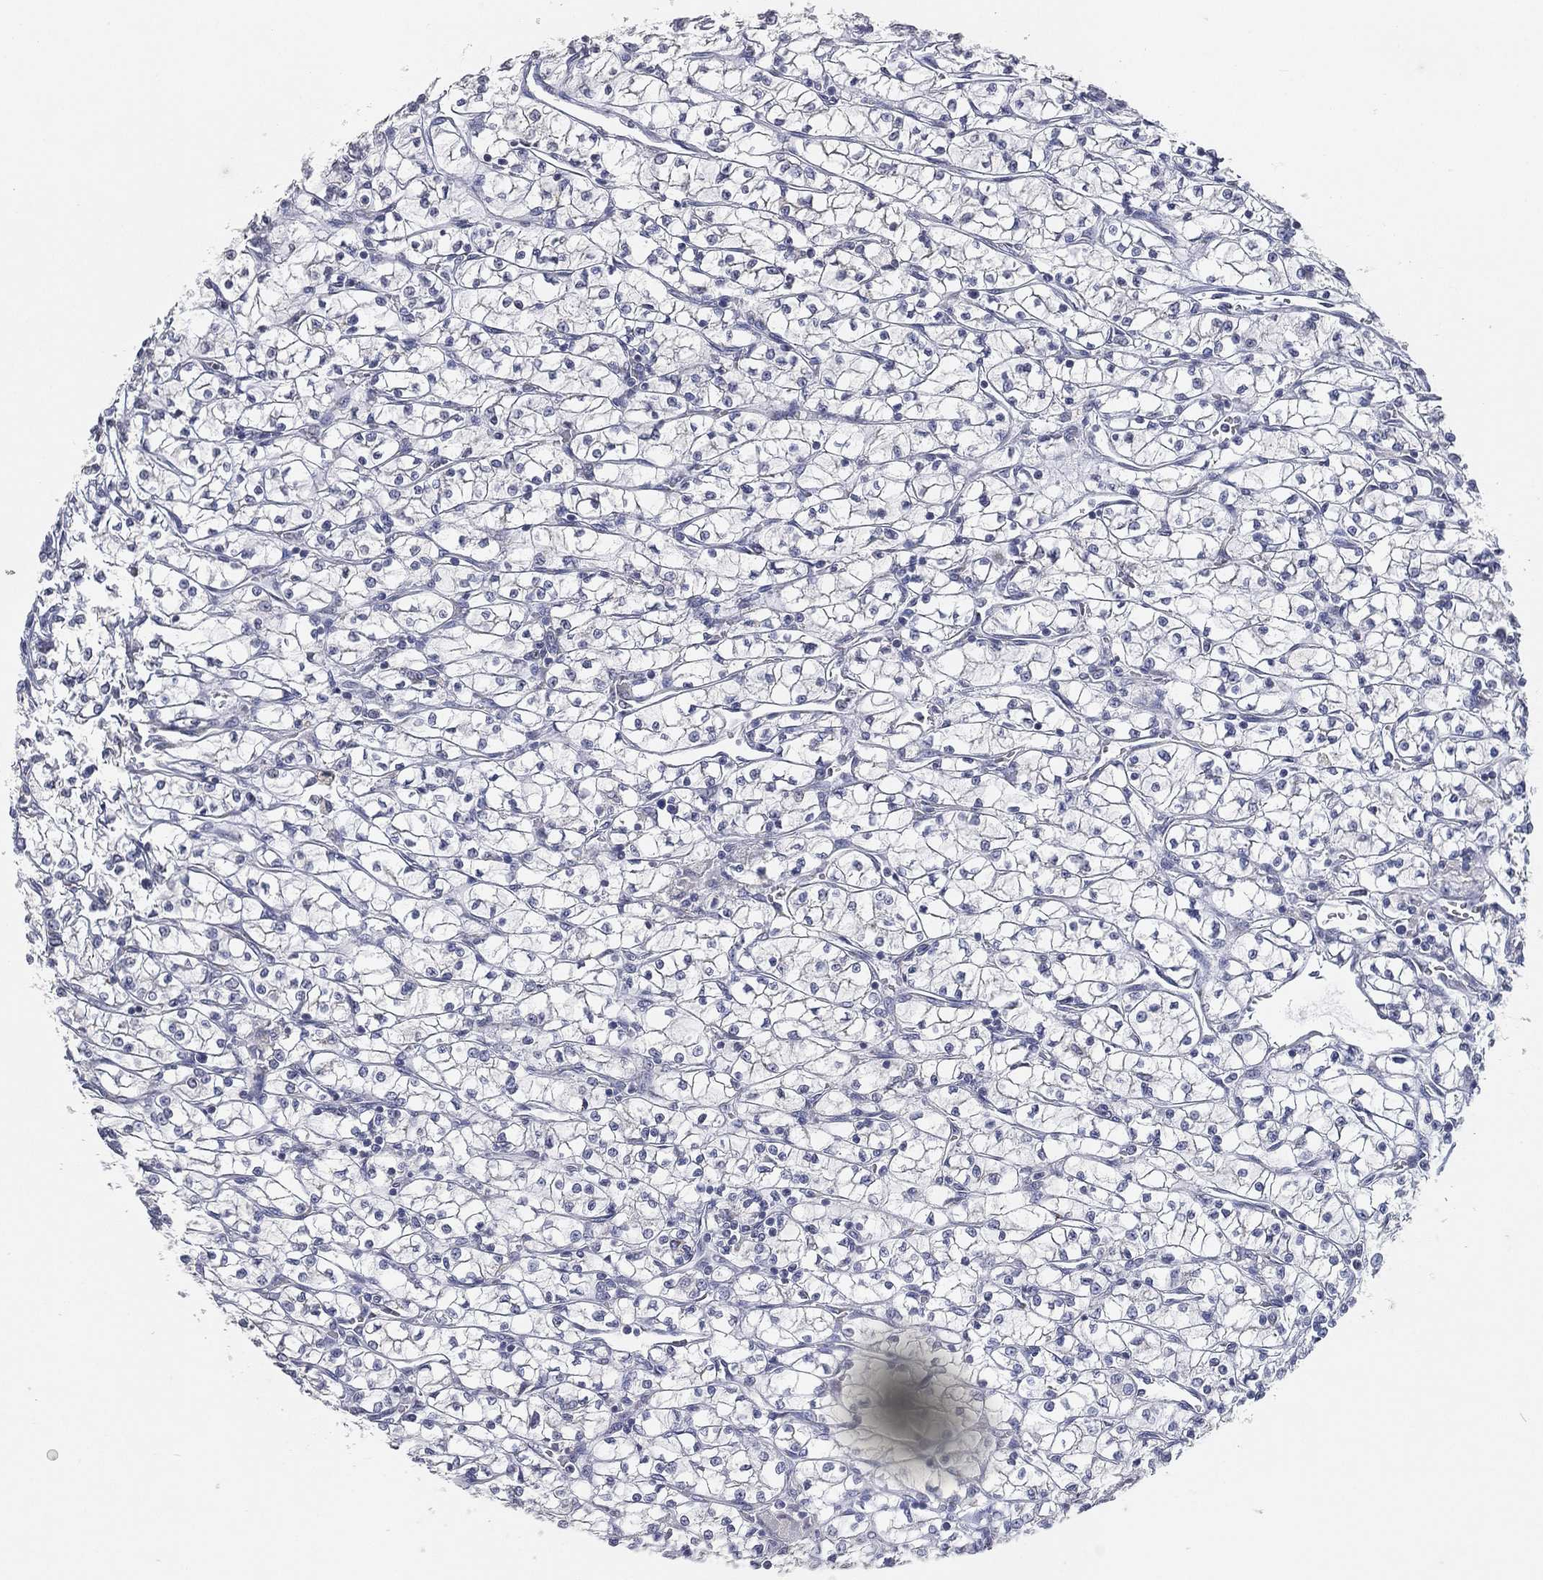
{"staining": {"intensity": "negative", "quantity": "none", "location": "none"}, "tissue": "renal cancer", "cell_type": "Tumor cells", "image_type": "cancer", "snomed": [{"axis": "morphology", "description": "Adenocarcinoma, NOS"}, {"axis": "topography", "description": "Kidney"}], "caption": "Micrograph shows no significant protein positivity in tumor cells of renal cancer (adenocarcinoma).", "gene": "TICAM1", "patient": {"sex": "female", "age": 64}}